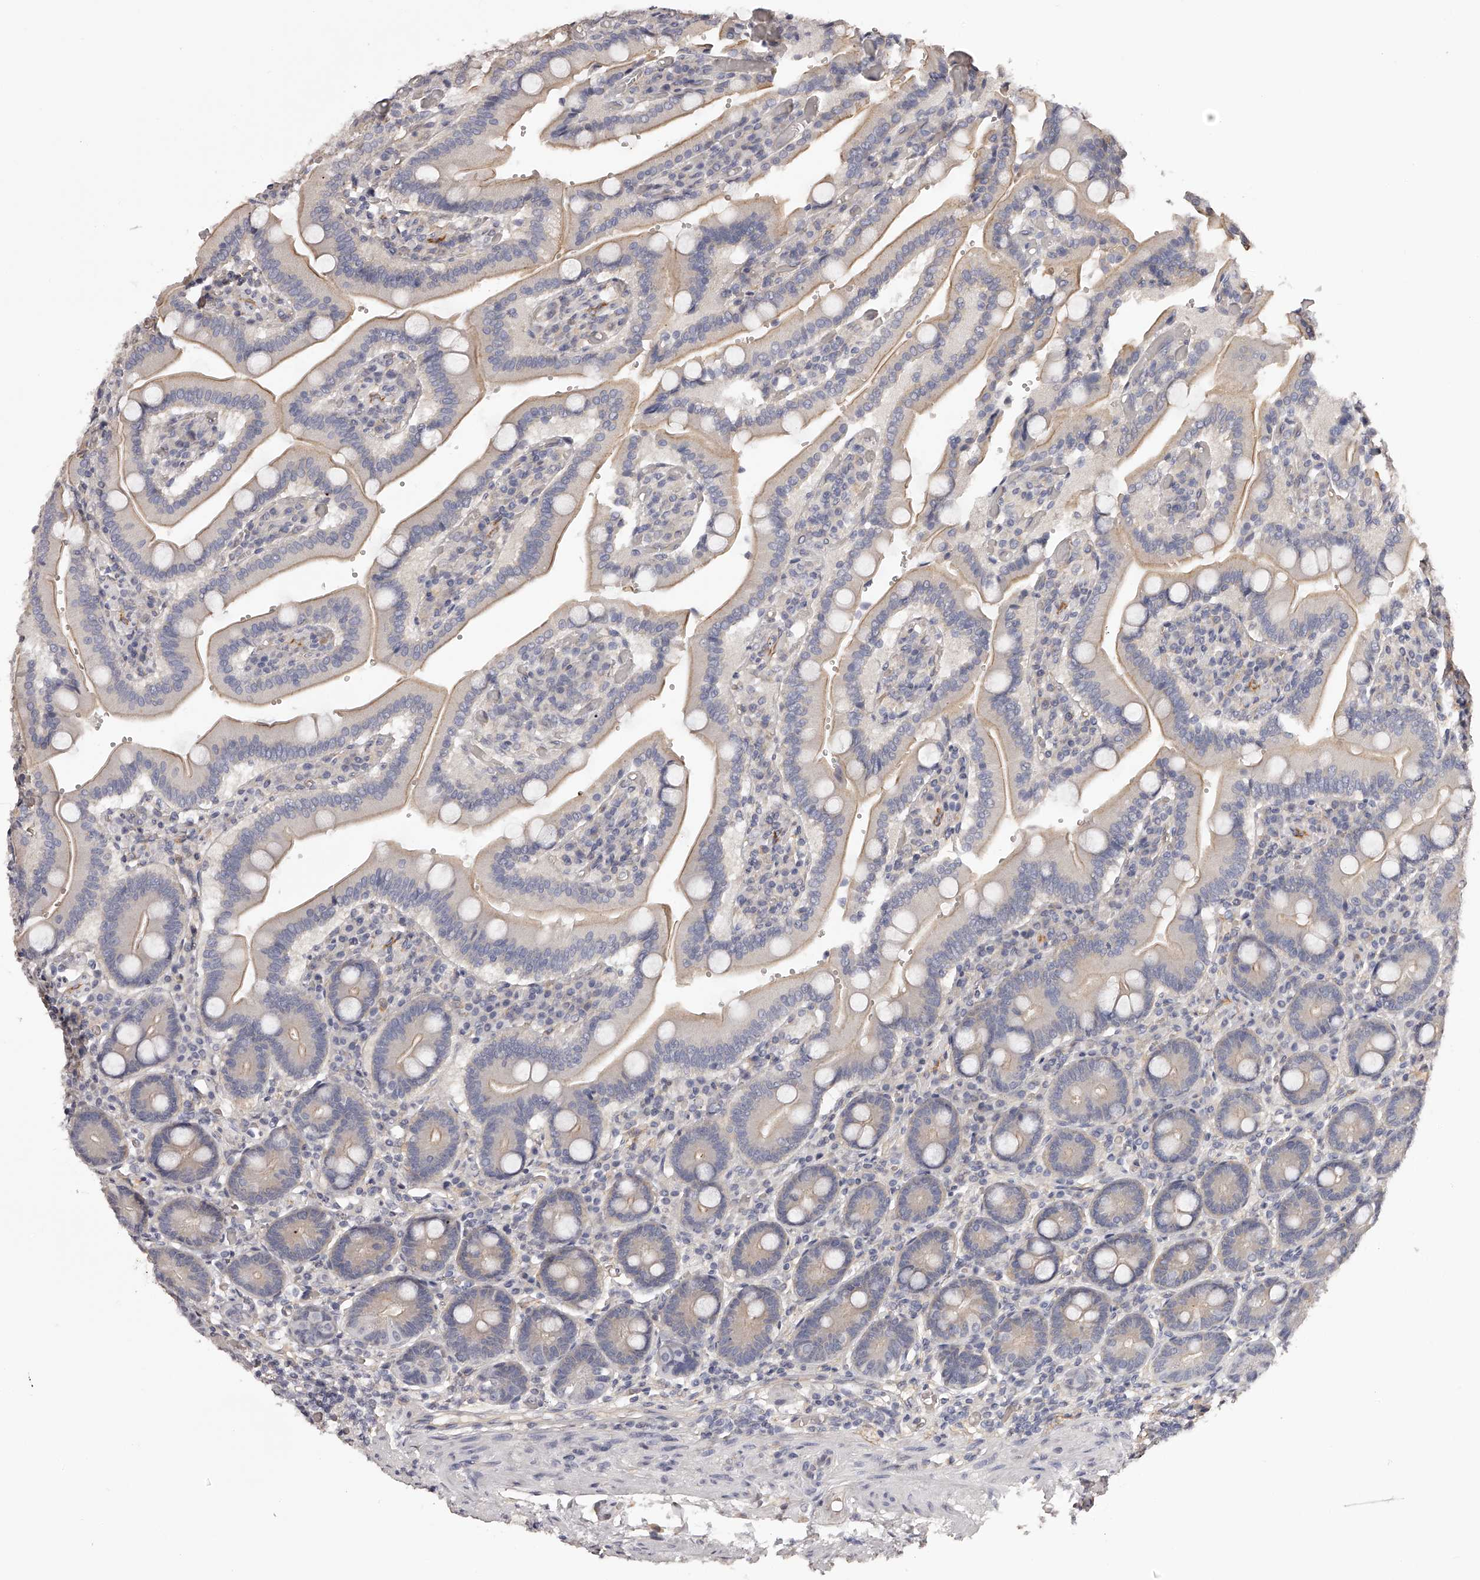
{"staining": {"intensity": "weak", "quantity": "25%-75%", "location": "cytoplasmic/membranous"}, "tissue": "duodenum", "cell_type": "Glandular cells", "image_type": "normal", "snomed": [{"axis": "morphology", "description": "Normal tissue, NOS"}, {"axis": "topography", "description": "Duodenum"}], "caption": "Immunohistochemical staining of normal duodenum shows 25%-75% levels of weak cytoplasmic/membranous protein positivity in about 25%-75% of glandular cells.", "gene": "LTV1", "patient": {"sex": "female", "age": 62}}